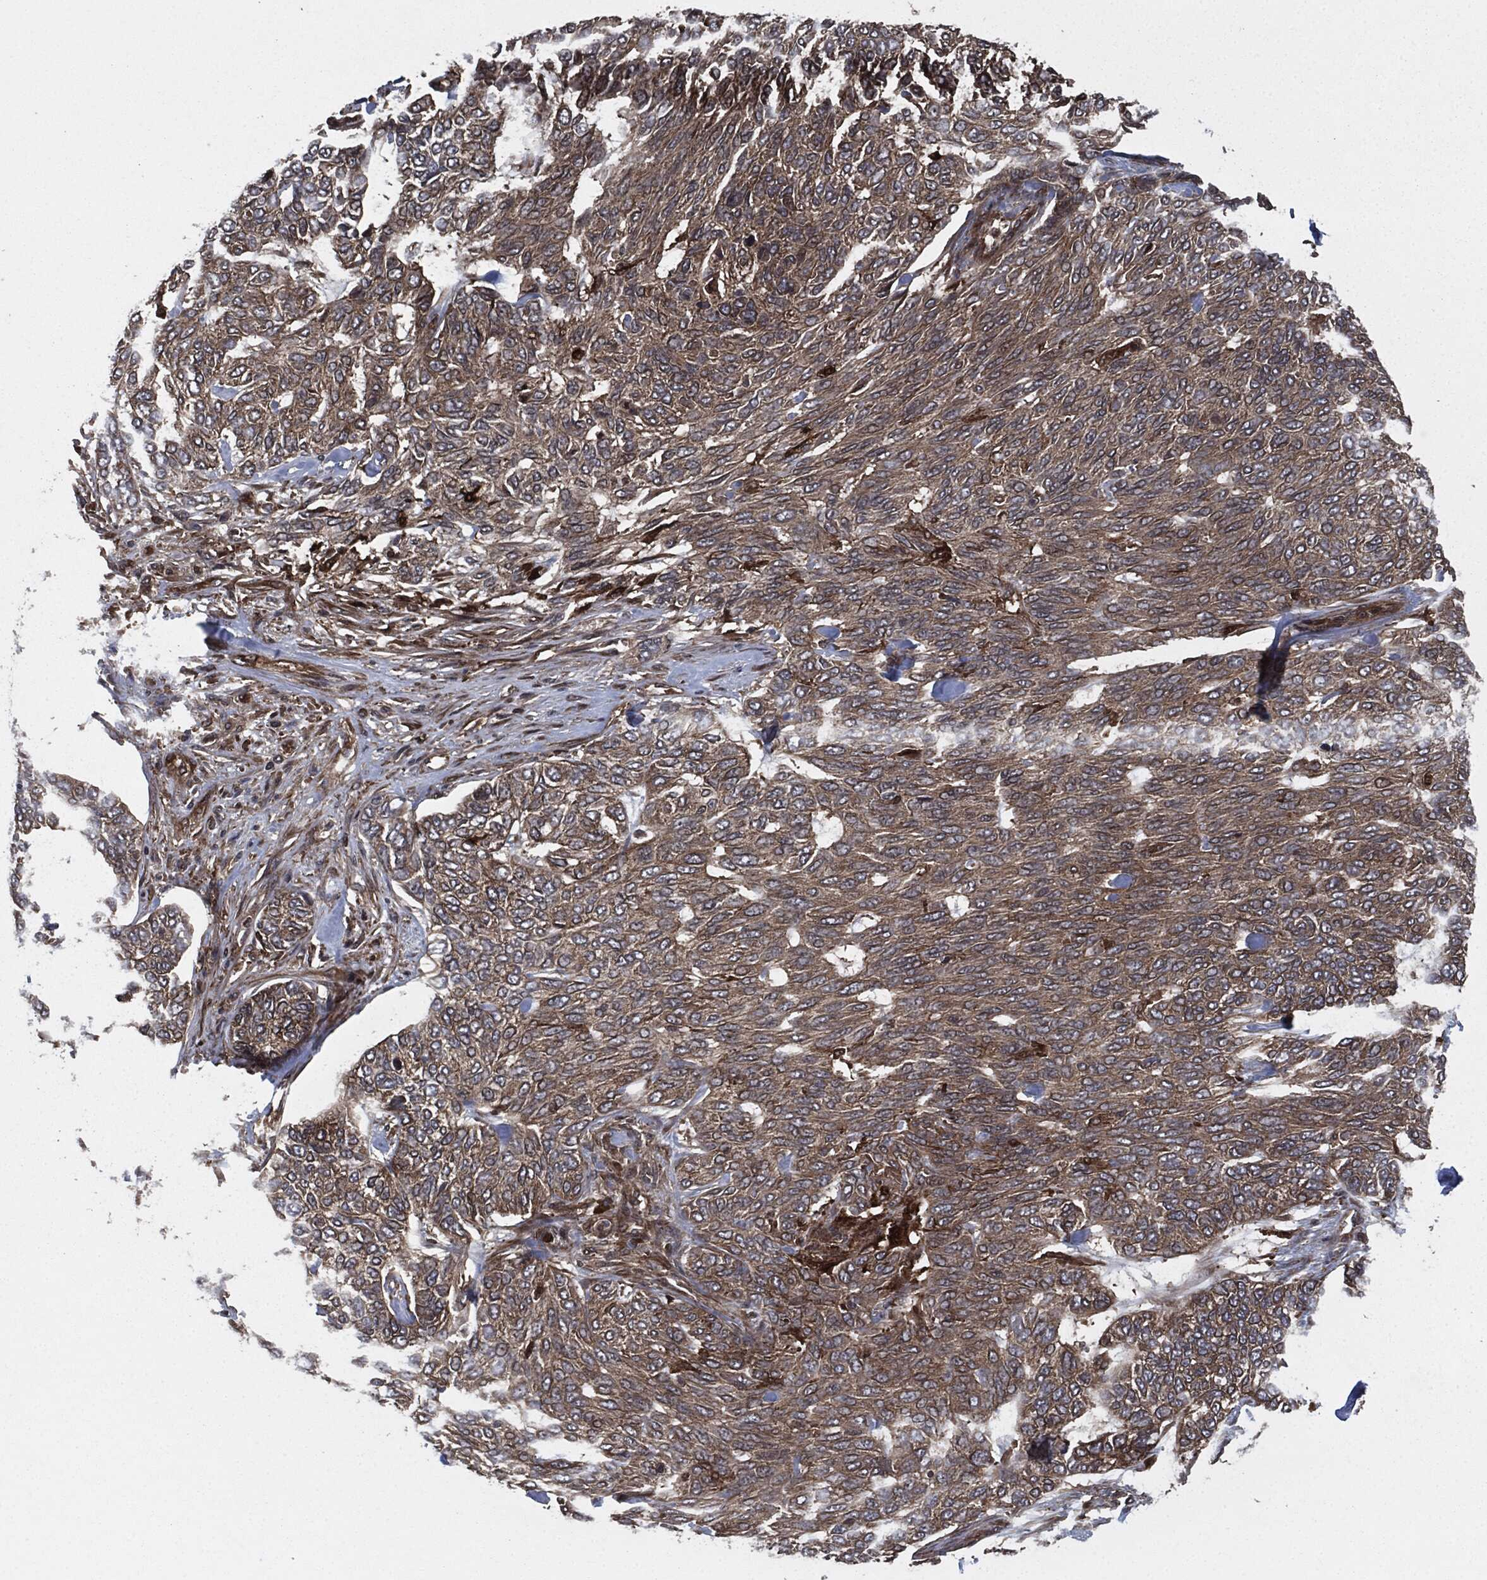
{"staining": {"intensity": "weak", "quantity": ">75%", "location": "cytoplasmic/membranous"}, "tissue": "skin cancer", "cell_type": "Tumor cells", "image_type": "cancer", "snomed": [{"axis": "morphology", "description": "Basal cell carcinoma"}, {"axis": "topography", "description": "Skin"}], "caption": "Immunohistochemical staining of human skin basal cell carcinoma exhibits weak cytoplasmic/membranous protein staining in approximately >75% of tumor cells. (DAB (3,3'-diaminobenzidine) IHC with brightfield microscopy, high magnification).", "gene": "RAP1GDS1", "patient": {"sex": "female", "age": 65}}